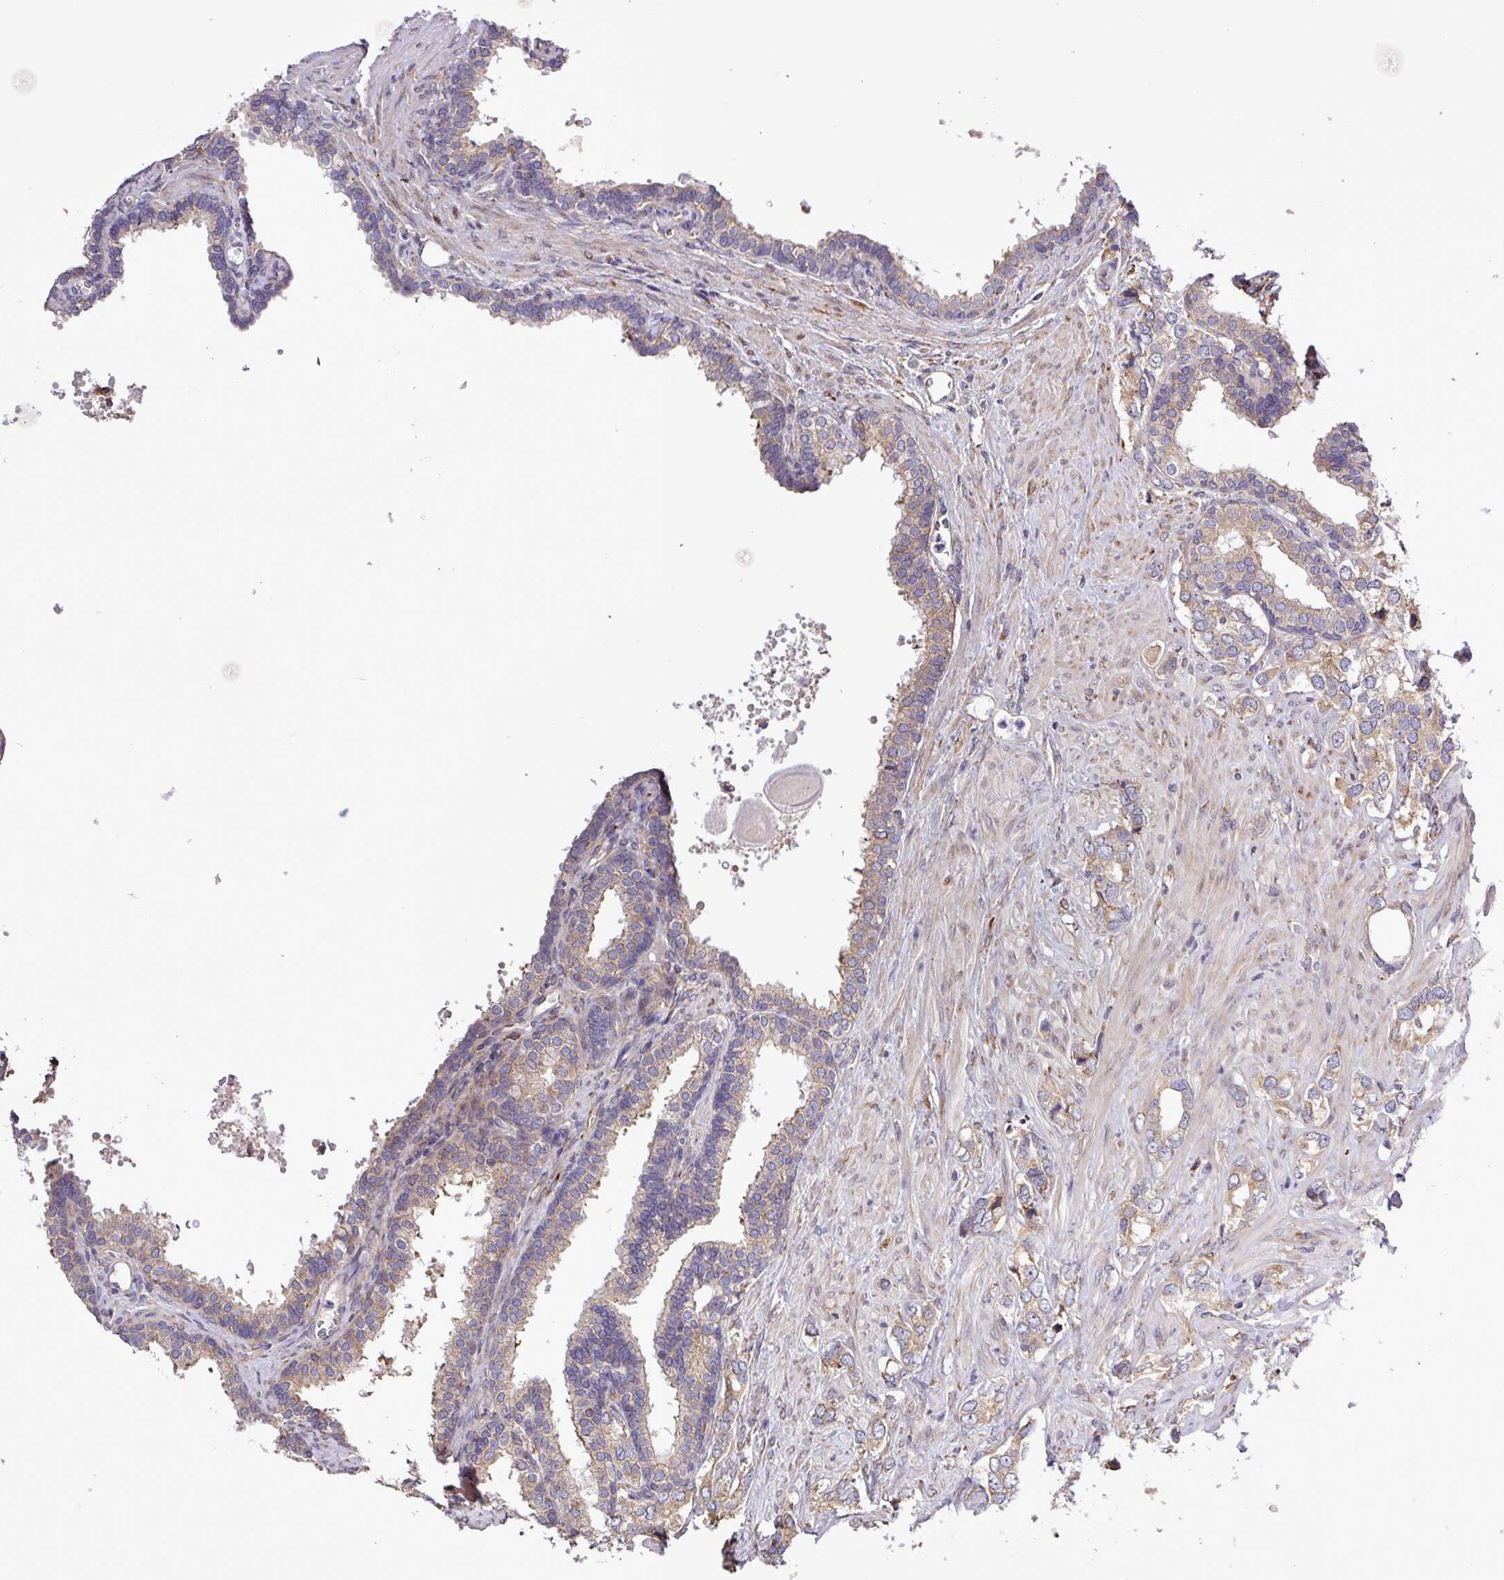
{"staining": {"intensity": "weak", "quantity": "25%-75%", "location": "cytoplasmic/membranous"}, "tissue": "prostate cancer", "cell_type": "Tumor cells", "image_type": "cancer", "snomed": [{"axis": "morphology", "description": "Adenocarcinoma, High grade"}, {"axis": "topography", "description": "Prostate"}], "caption": "Tumor cells reveal low levels of weak cytoplasmic/membranous expression in approximately 25%-75% of cells in prostate cancer (high-grade adenocarcinoma).", "gene": "MEGF6", "patient": {"sex": "male", "age": 66}}